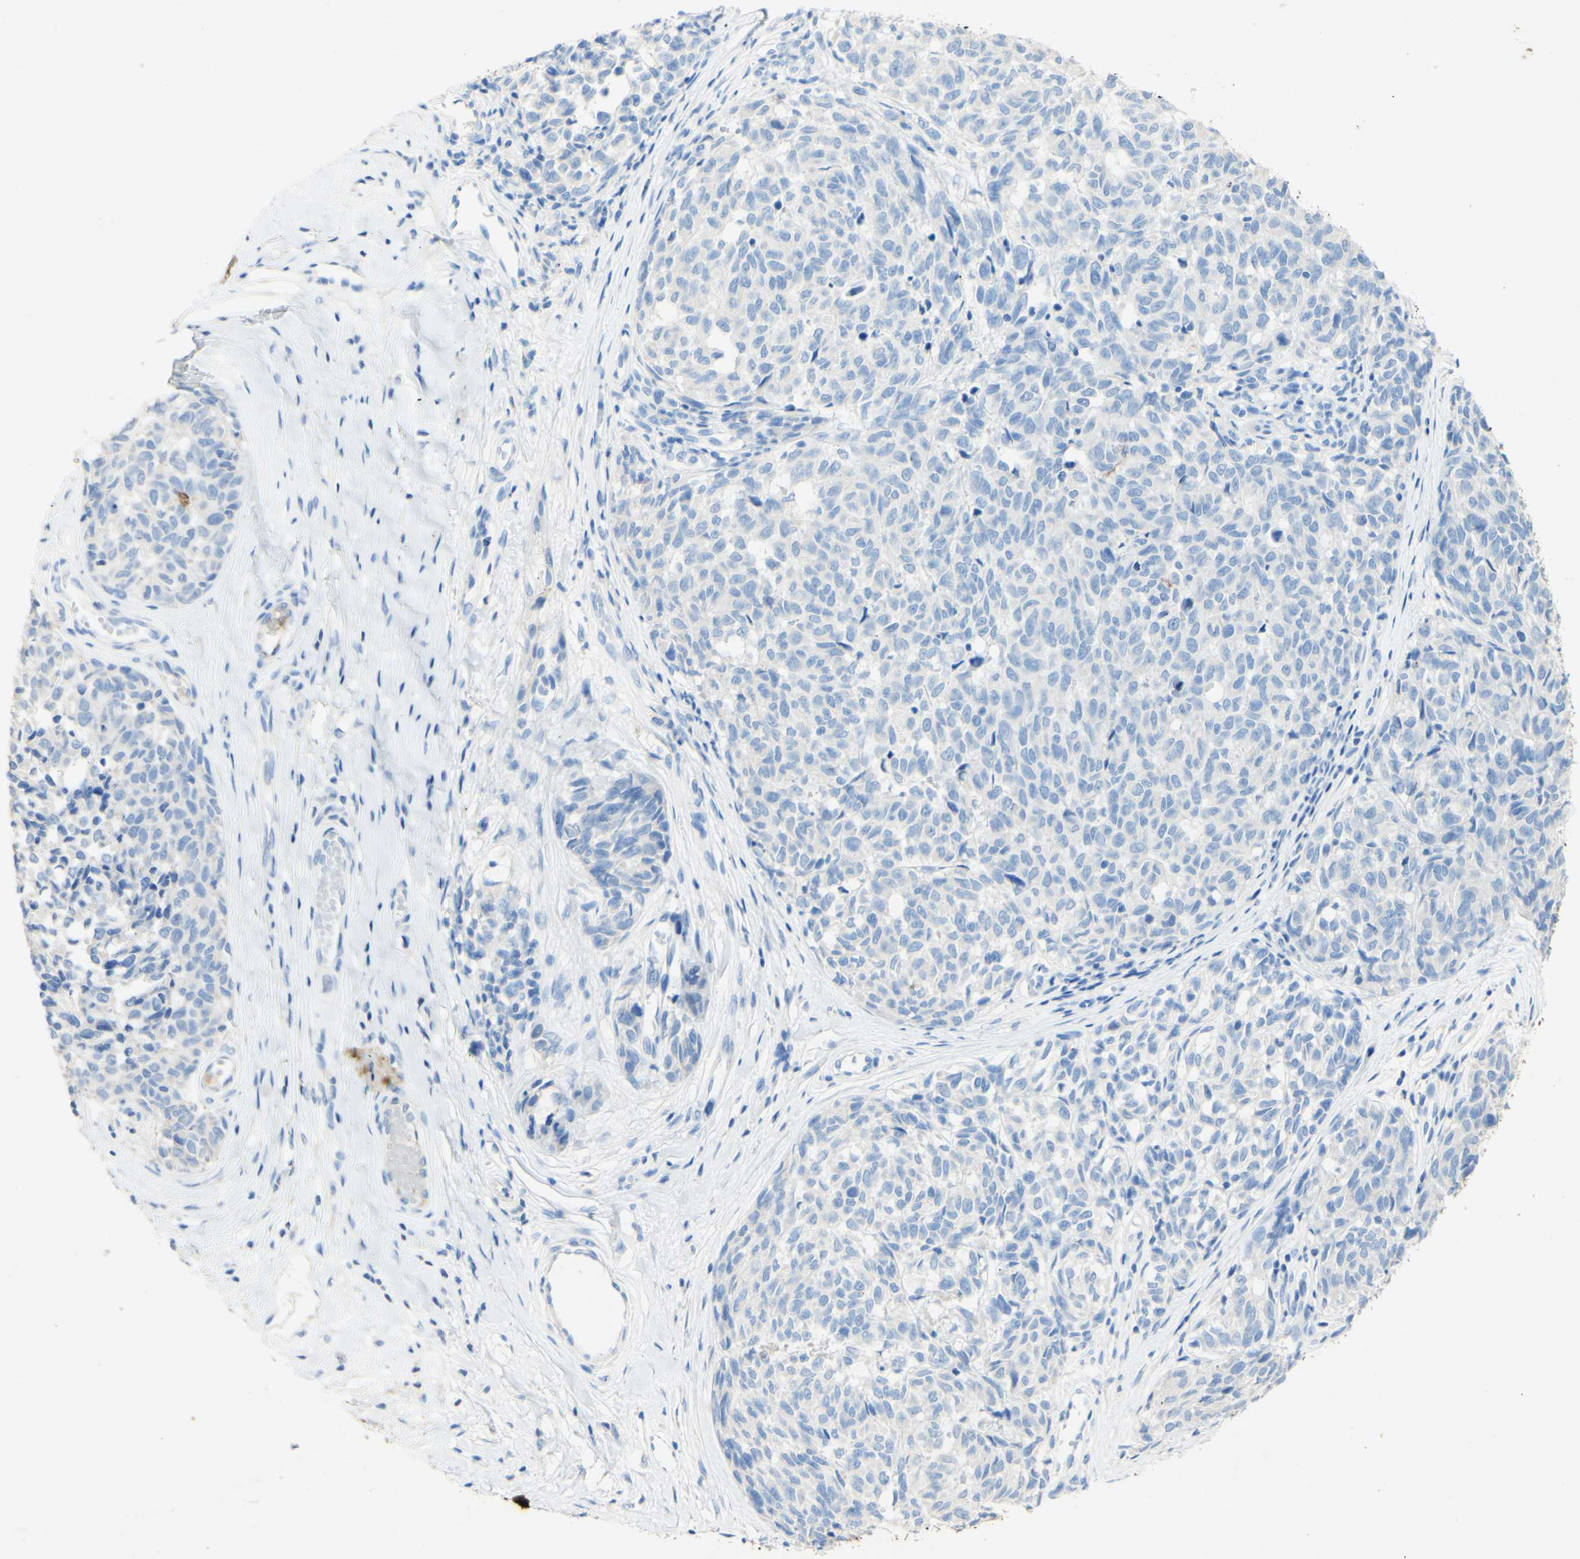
{"staining": {"intensity": "negative", "quantity": "none", "location": "none"}, "tissue": "melanoma", "cell_type": "Tumor cells", "image_type": "cancer", "snomed": [{"axis": "morphology", "description": "Malignant melanoma, NOS"}, {"axis": "topography", "description": "Skin"}], "caption": "Protein analysis of melanoma shows no significant expression in tumor cells.", "gene": "PIGR", "patient": {"sex": "female", "age": 64}}